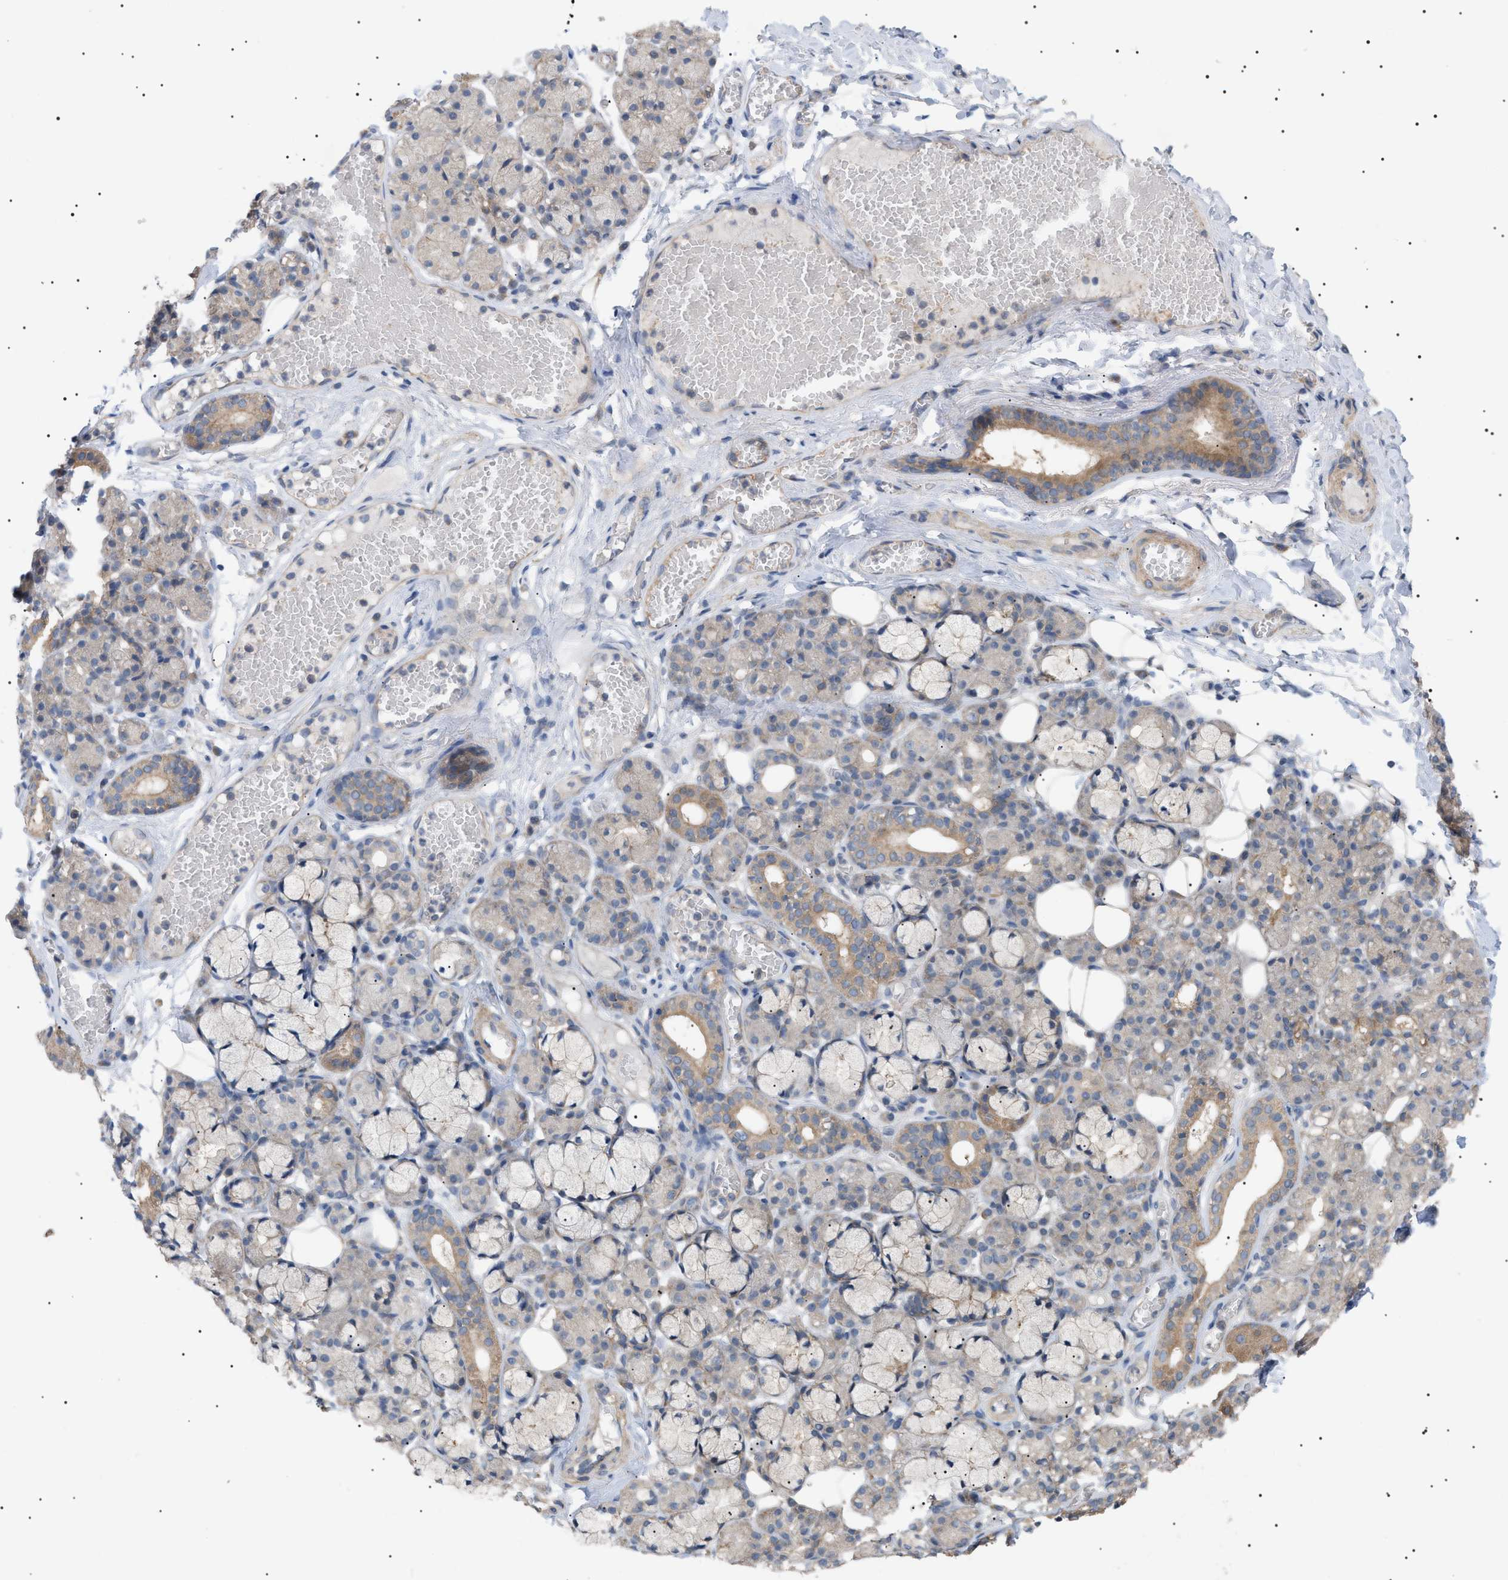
{"staining": {"intensity": "moderate", "quantity": "<25%", "location": "cytoplasmic/membranous"}, "tissue": "salivary gland", "cell_type": "Glandular cells", "image_type": "normal", "snomed": [{"axis": "morphology", "description": "Normal tissue, NOS"}, {"axis": "topography", "description": "Salivary gland"}], "caption": "Human salivary gland stained for a protein (brown) displays moderate cytoplasmic/membranous positive staining in about <25% of glandular cells.", "gene": "IRS2", "patient": {"sex": "male", "age": 63}}